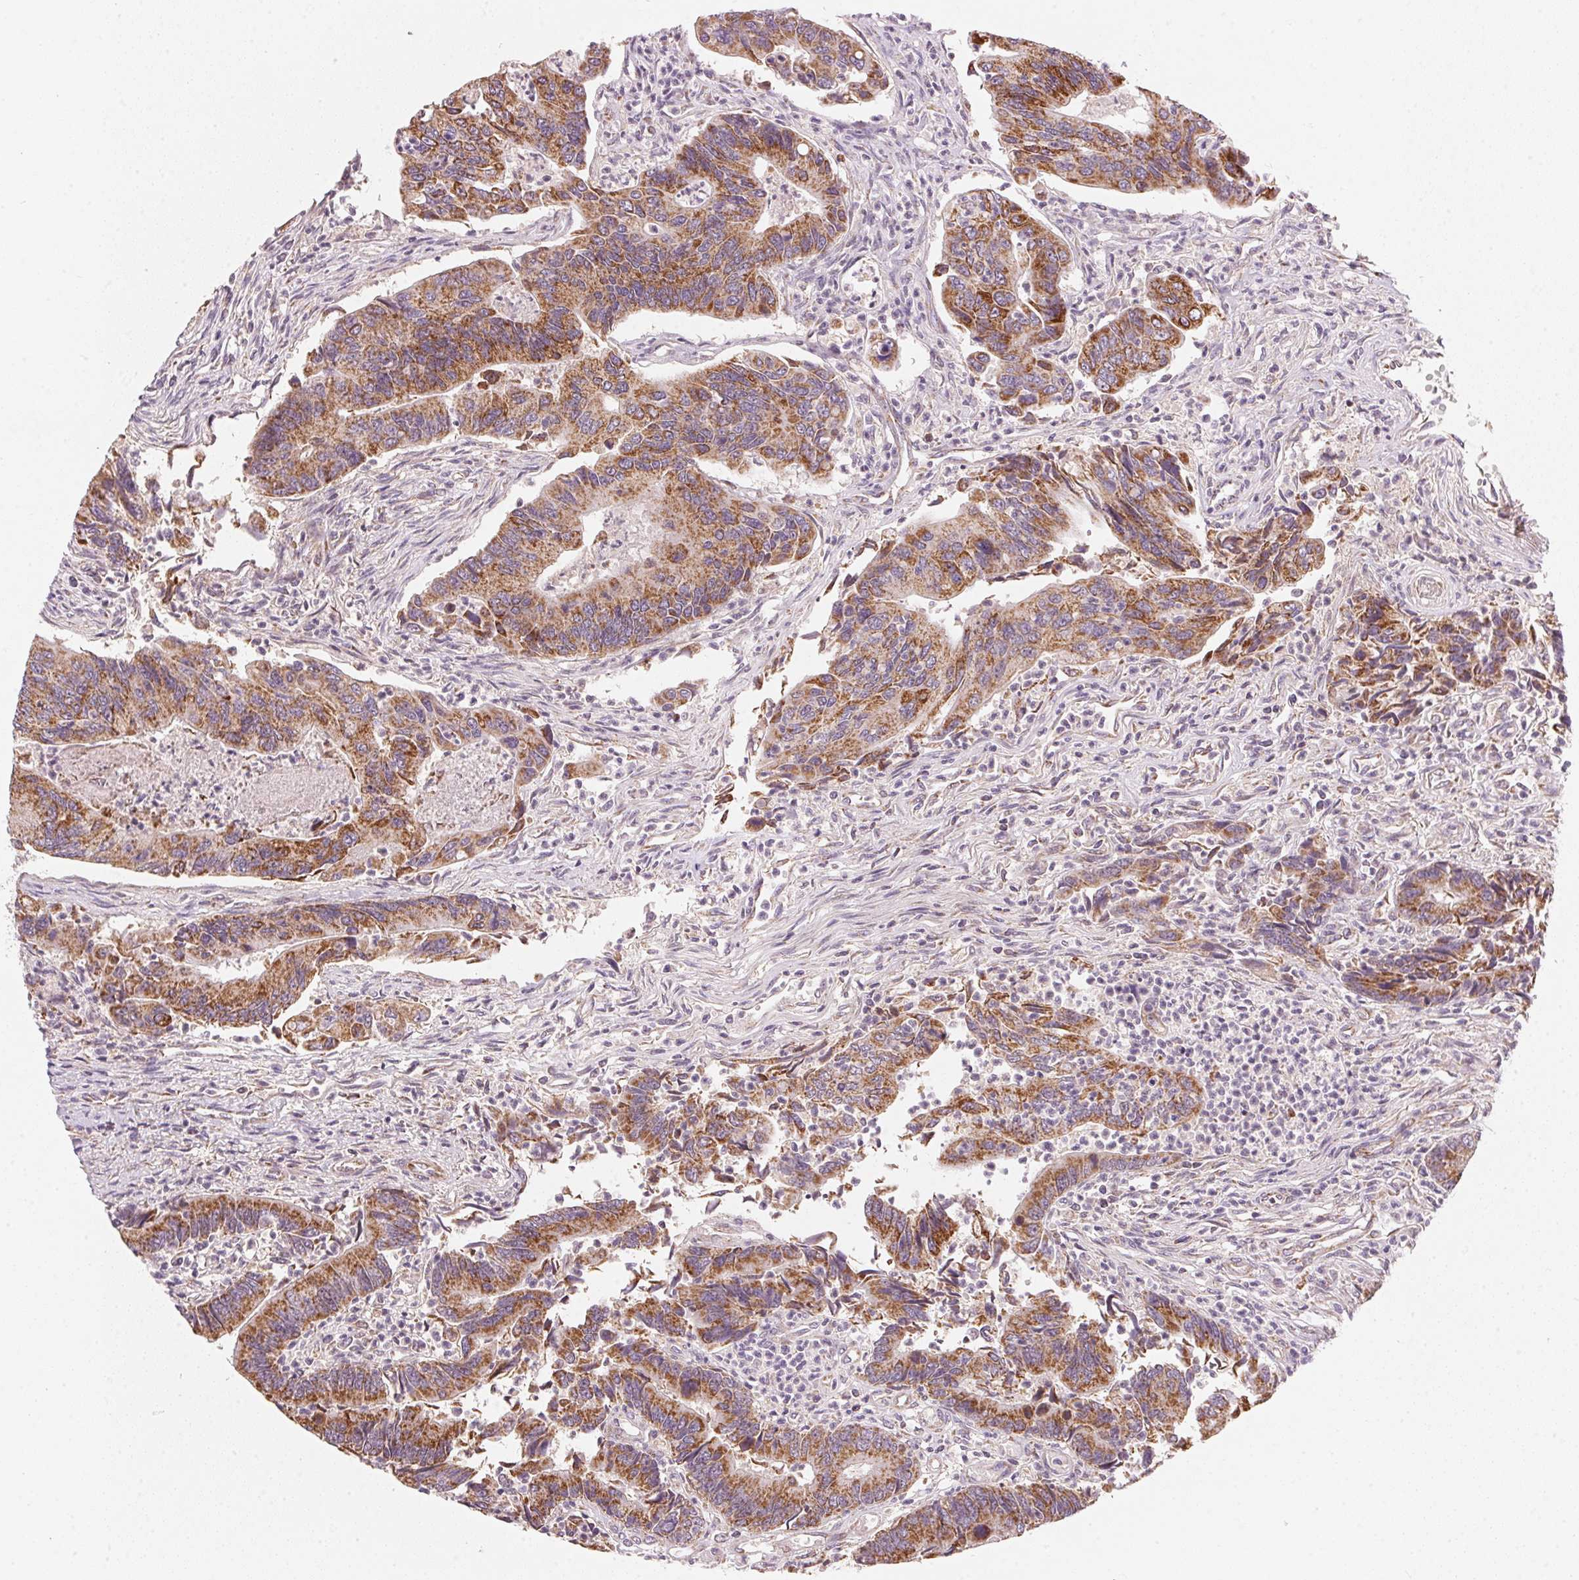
{"staining": {"intensity": "moderate", "quantity": ">75%", "location": "cytoplasmic/membranous"}, "tissue": "colorectal cancer", "cell_type": "Tumor cells", "image_type": "cancer", "snomed": [{"axis": "morphology", "description": "Adenocarcinoma, NOS"}, {"axis": "topography", "description": "Colon"}], "caption": "Moderate cytoplasmic/membranous protein staining is seen in approximately >75% of tumor cells in colorectal cancer (adenocarcinoma).", "gene": "COQ7", "patient": {"sex": "female", "age": 67}}